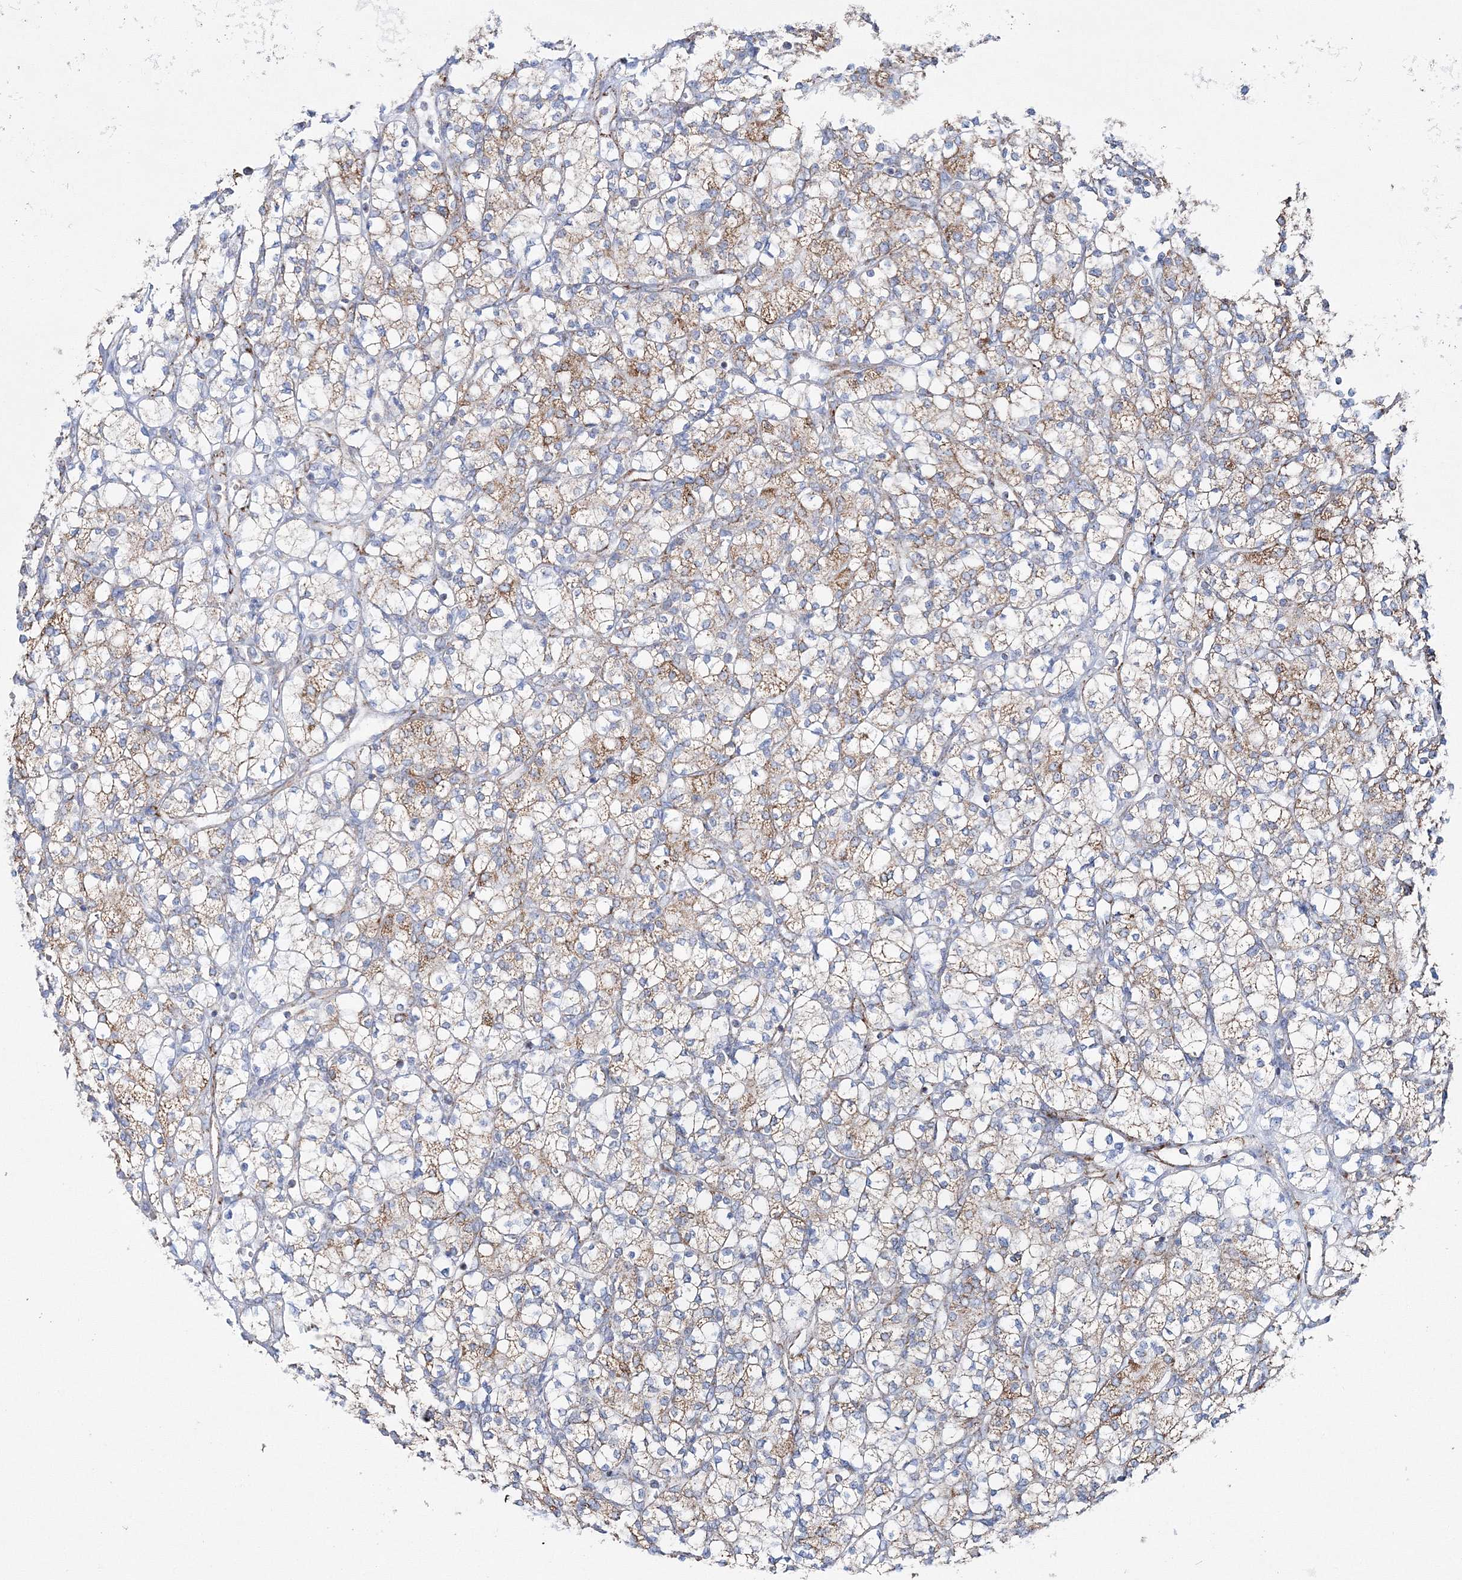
{"staining": {"intensity": "moderate", "quantity": "25%-75%", "location": "cytoplasmic/membranous"}, "tissue": "renal cancer", "cell_type": "Tumor cells", "image_type": "cancer", "snomed": [{"axis": "morphology", "description": "Adenocarcinoma, NOS"}, {"axis": "topography", "description": "Kidney"}], "caption": "Adenocarcinoma (renal) stained with IHC exhibits moderate cytoplasmic/membranous staining in about 25%-75% of tumor cells.", "gene": "HIBCH", "patient": {"sex": "male", "age": 77}}